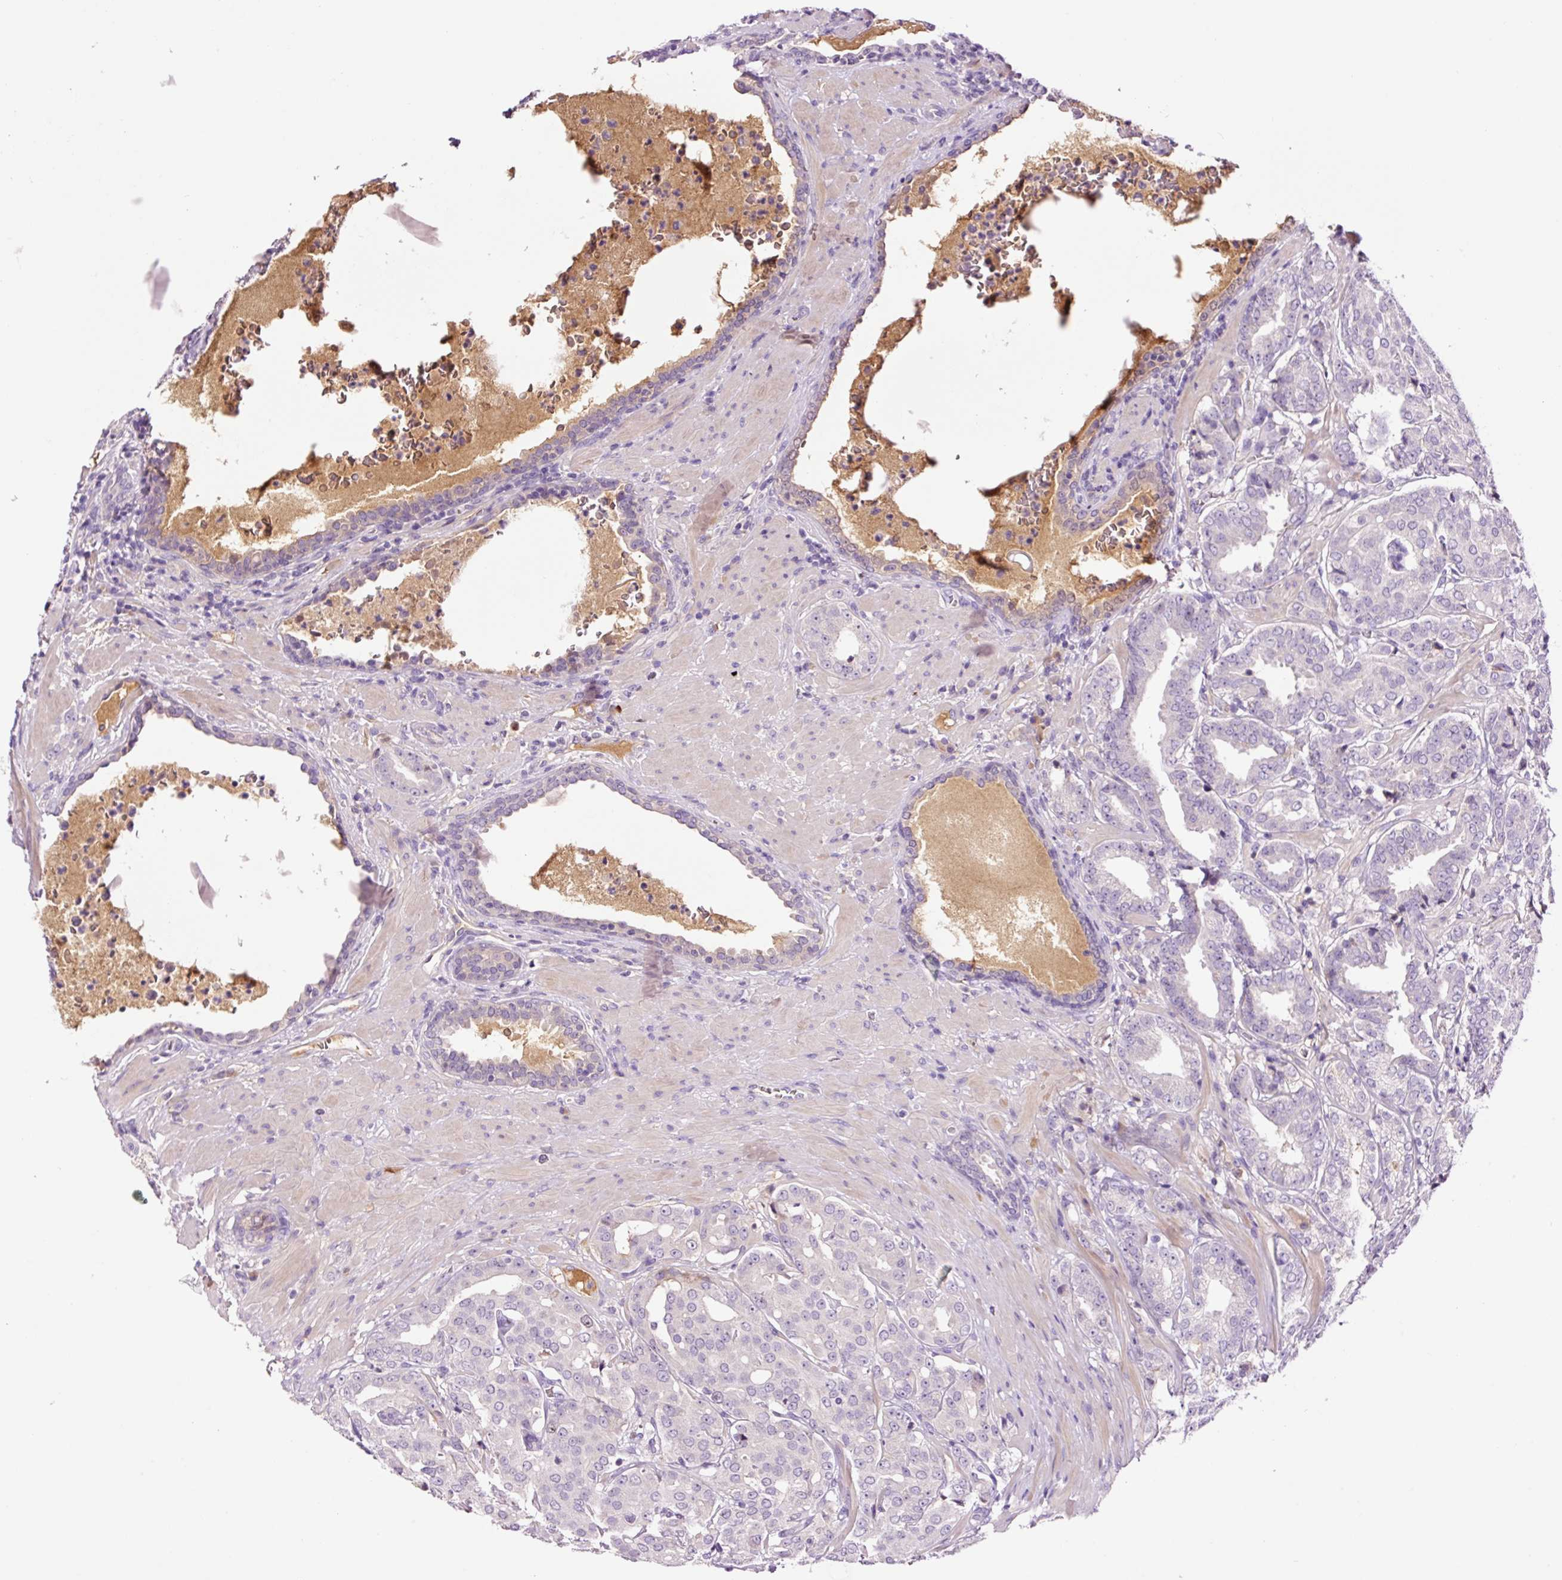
{"staining": {"intensity": "negative", "quantity": "none", "location": "none"}, "tissue": "prostate cancer", "cell_type": "Tumor cells", "image_type": "cancer", "snomed": [{"axis": "morphology", "description": "Adenocarcinoma, High grade"}, {"axis": "topography", "description": "Prostate"}], "caption": "High magnification brightfield microscopy of prostate cancer stained with DAB (3,3'-diaminobenzidine) (brown) and counterstained with hematoxylin (blue): tumor cells show no significant positivity.", "gene": "DPPA4", "patient": {"sex": "male", "age": 68}}